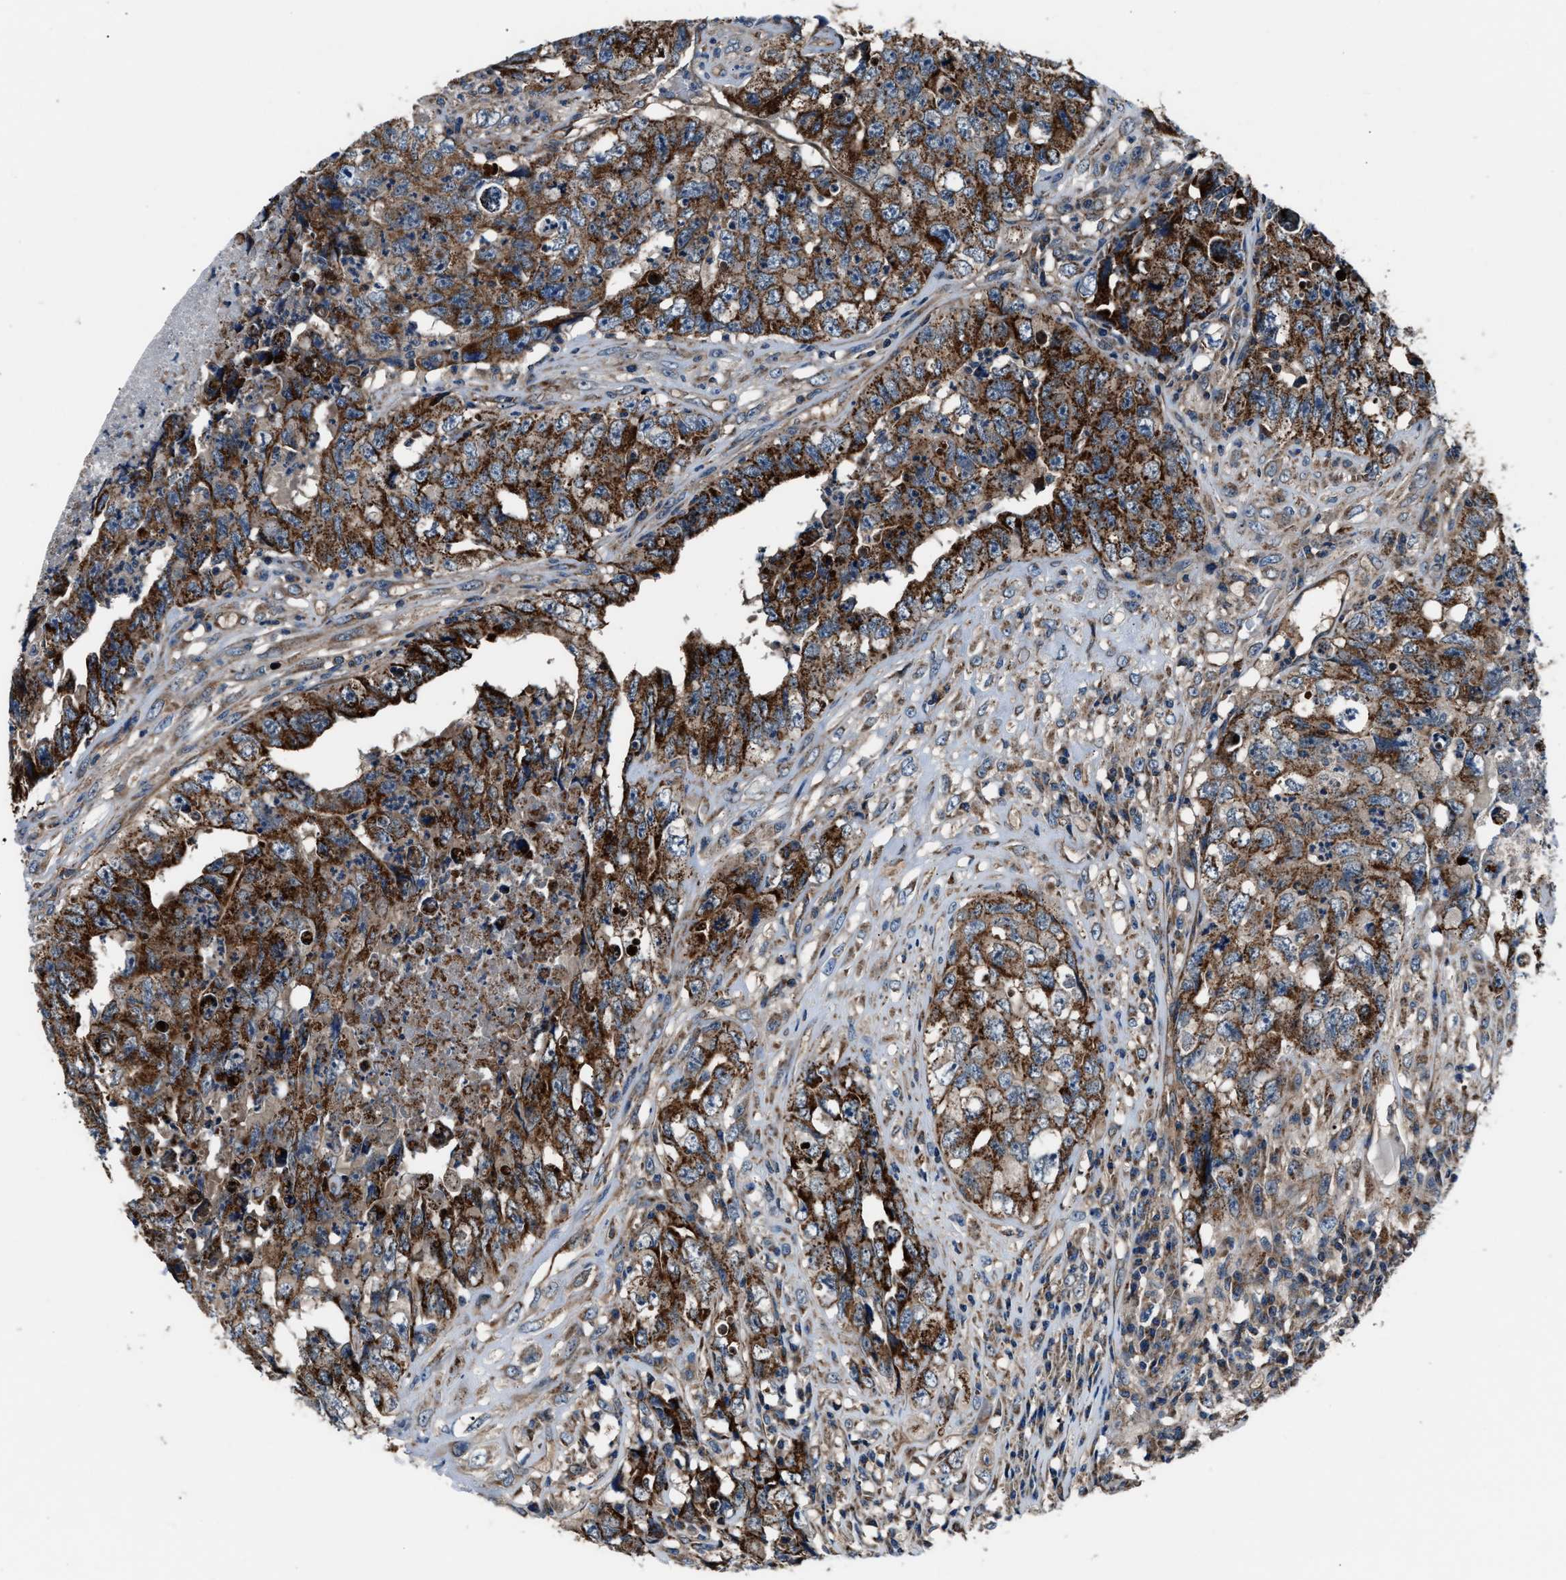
{"staining": {"intensity": "strong", "quantity": ">75%", "location": "cytoplasmic/membranous"}, "tissue": "testis cancer", "cell_type": "Tumor cells", "image_type": "cancer", "snomed": [{"axis": "morphology", "description": "Carcinoma, Embryonal, NOS"}, {"axis": "topography", "description": "Testis"}], "caption": "This micrograph exhibits immunohistochemistry staining of human testis embryonal carcinoma, with high strong cytoplasmic/membranous positivity in about >75% of tumor cells.", "gene": "GGCT", "patient": {"sex": "male", "age": 32}}